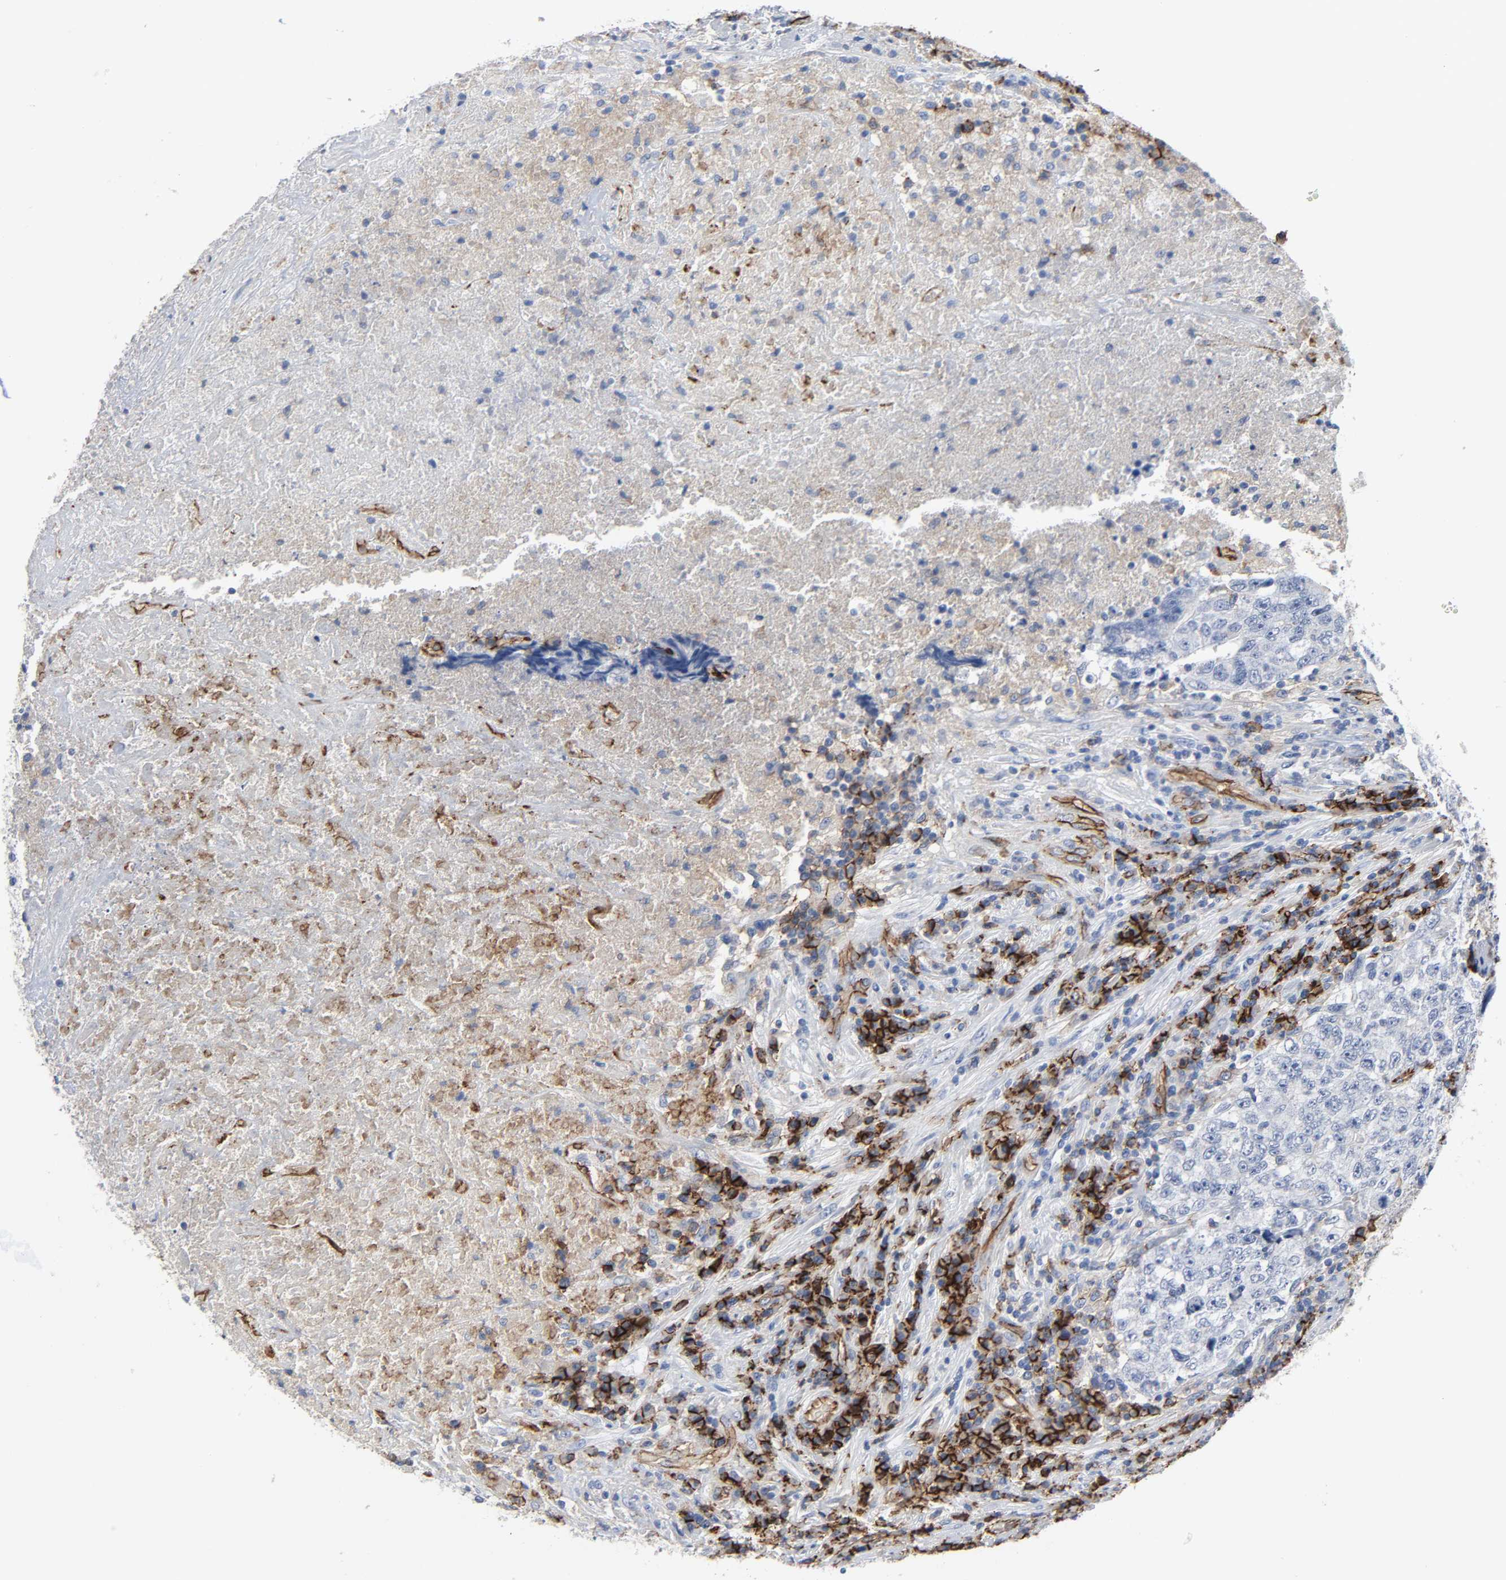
{"staining": {"intensity": "negative", "quantity": "none", "location": "none"}, "tissue": "testis cancer", "cell_type": "Tumor cells", "image_type": "cancer", "snomed": [{"axis": "morphology", "description": "Necrosis, NOS"}, {"axis": "morphology", "description": "Carcinoma, Embryonal, NOS"}, {"axis": "topography", "description": "Testis"}], "caption": "An image of testis embryonal carcinoma stained for a protein demonstrates no brown staining in tumor cells. (Immunohistochemistry (ihc), brightfield microscopy, high magnification).", "gene": "PECAM1", "patient": {"sex": "male", "age": 19}}